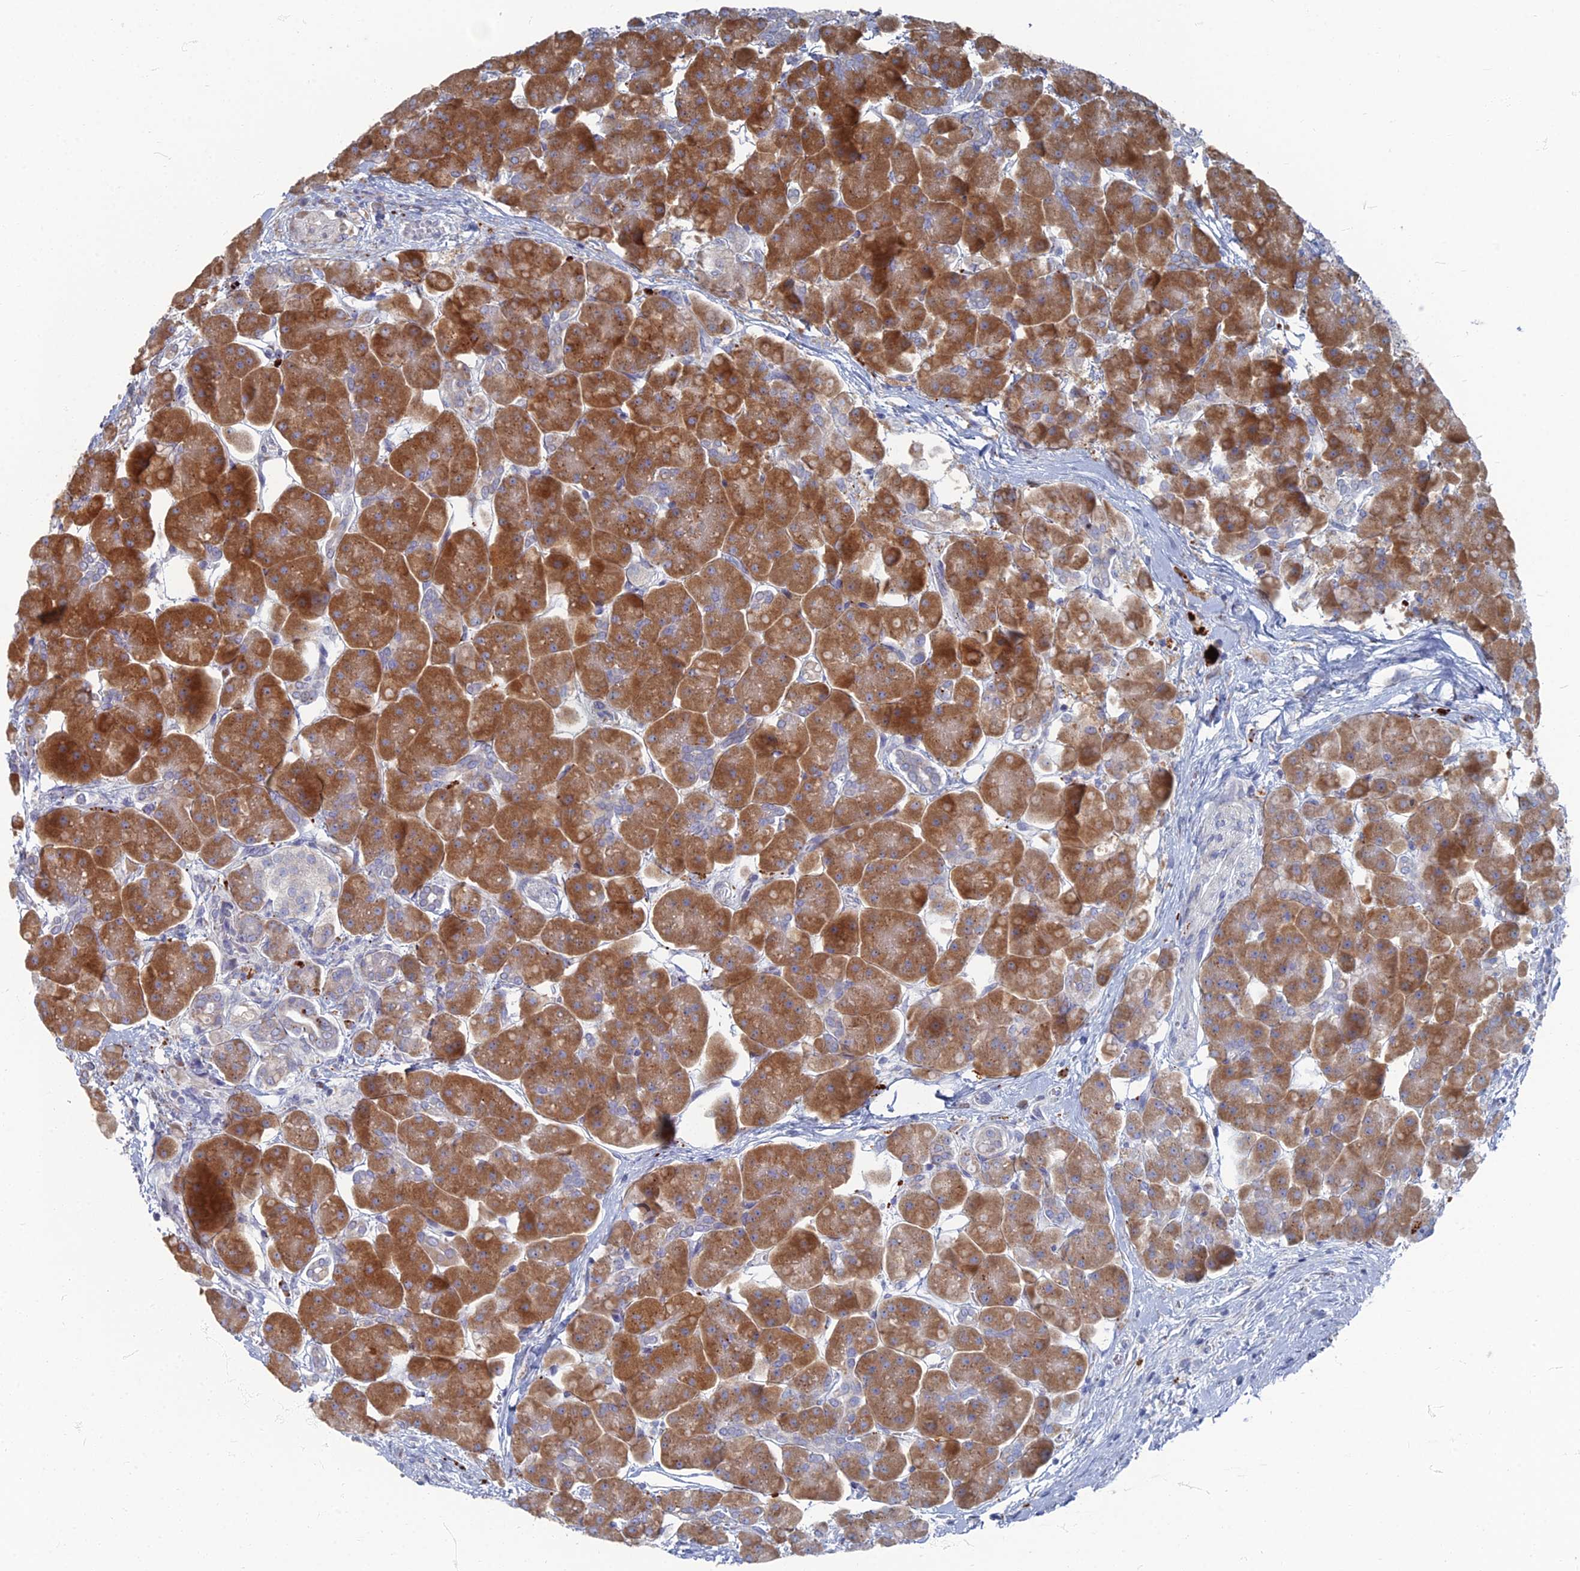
{"staining": {"intensity": "moderate", "quantity": ">75%", "location": "cytoplasmic/membranous"}, "tissue": "pancreas", "cell_type": "Exocrine glandular cells", "image_type": "normal", "snomed": [{"axis": "morphology", "description": "Normal tissue, NOS"}, {"axis": "topography", "description": "Pancreas"}], "caption": "Protein staining of normal pancreas displays moderate cytoplasmic/membranous positivity in approximately >75% of exocrine glandular cells.", "gene": "TMEM128", "patient": {"sex": "male", "age": 66}}